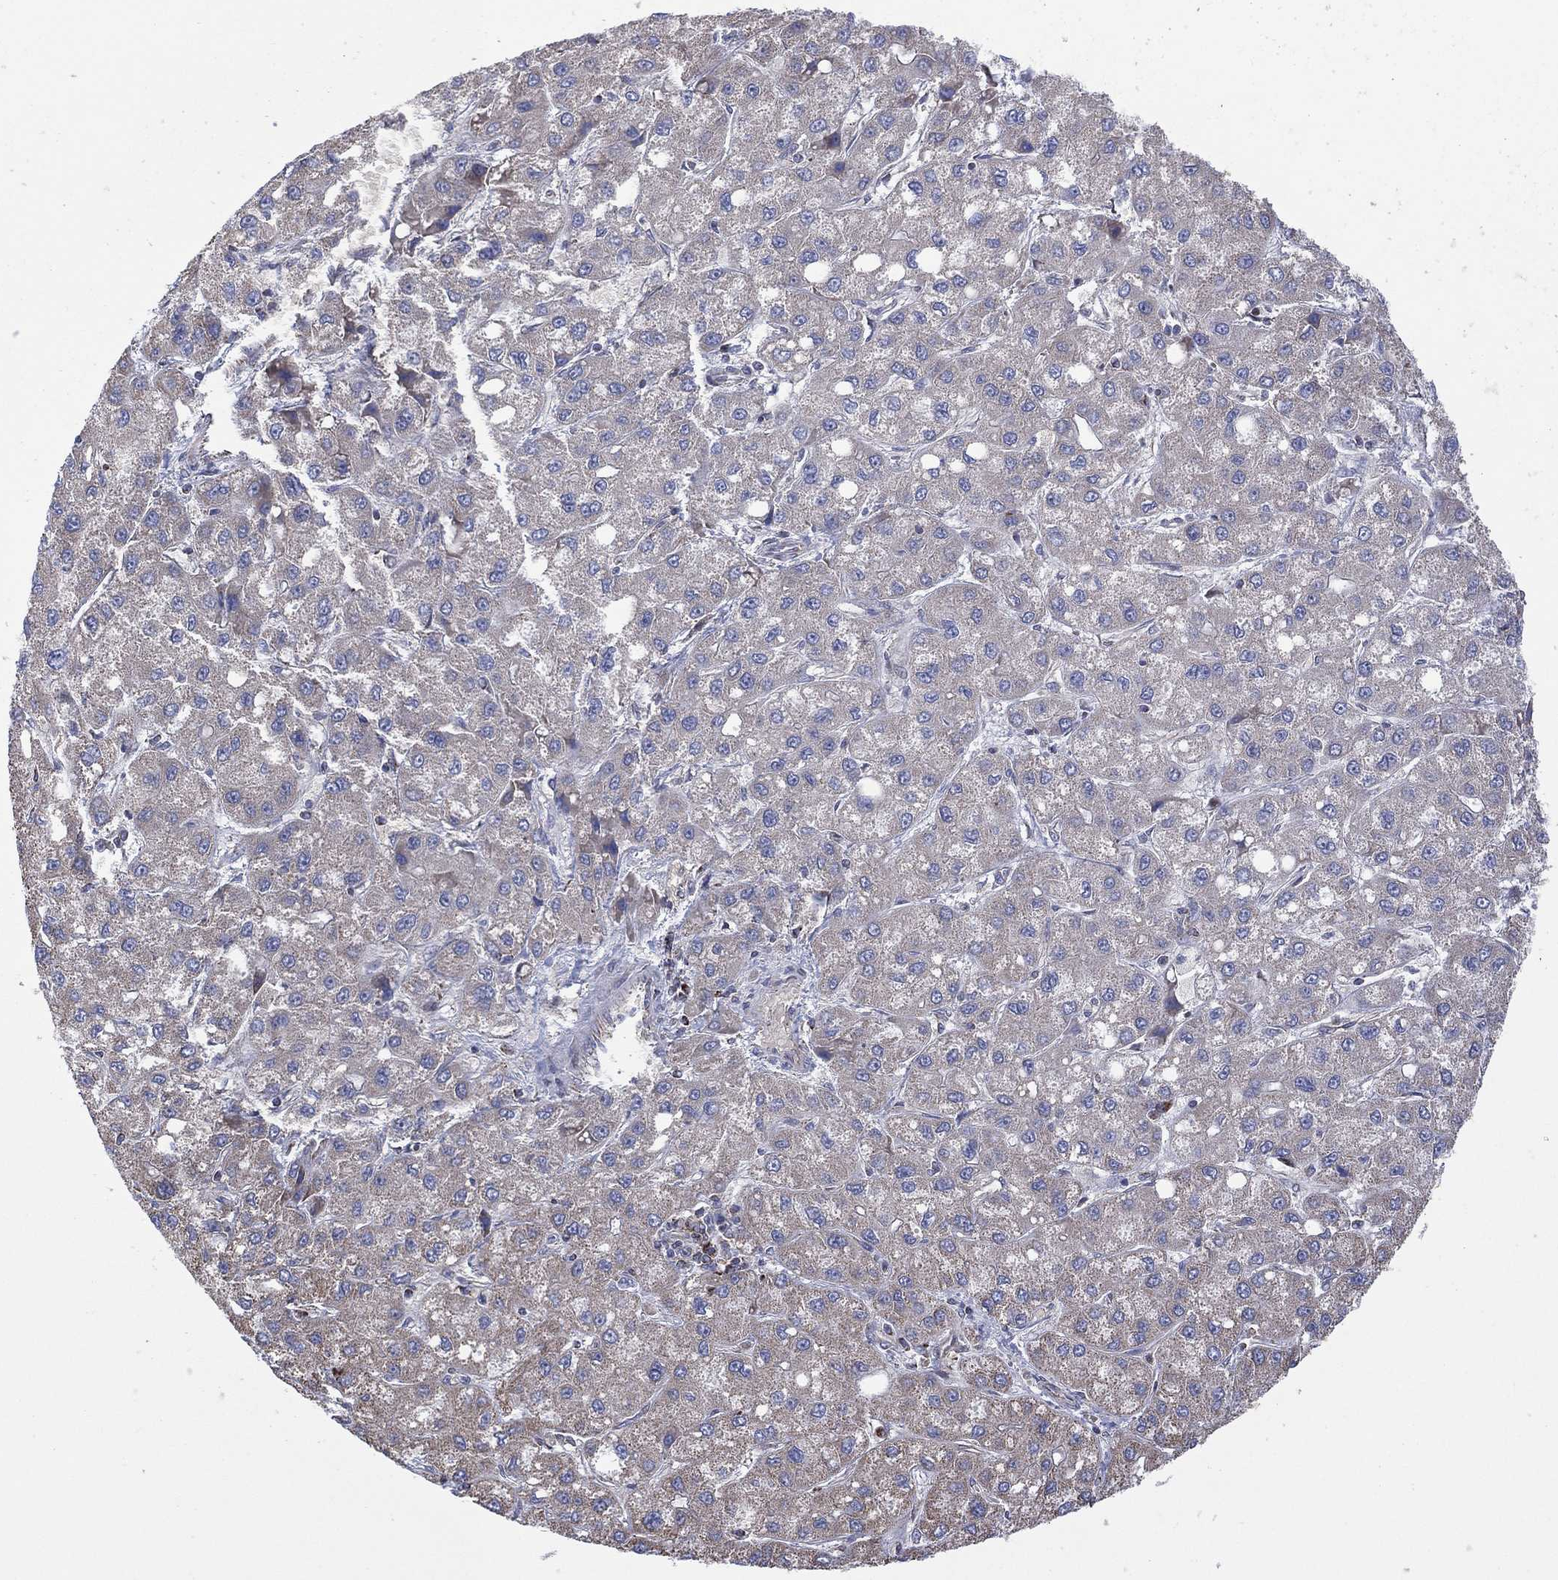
{"staining": {"intensity": "negative", "quantity": "none", "location": "none"}, "tissue": "liver cancer", "cell_type": "Tumor cells", "image_type": "cancer", "snomed": [{"axis": "morphology", "description": "Carcinoma, Hepatocellular, NOS"}, {"axis": "topography", "description": "Liver"}], "caption": "This is a image of immunohistochemistry (IHC) staining of liver cancer, which shows no expression in tumor cells.", "gene": "PIDD1", "patient": {"sex": "male", "age": 73}}